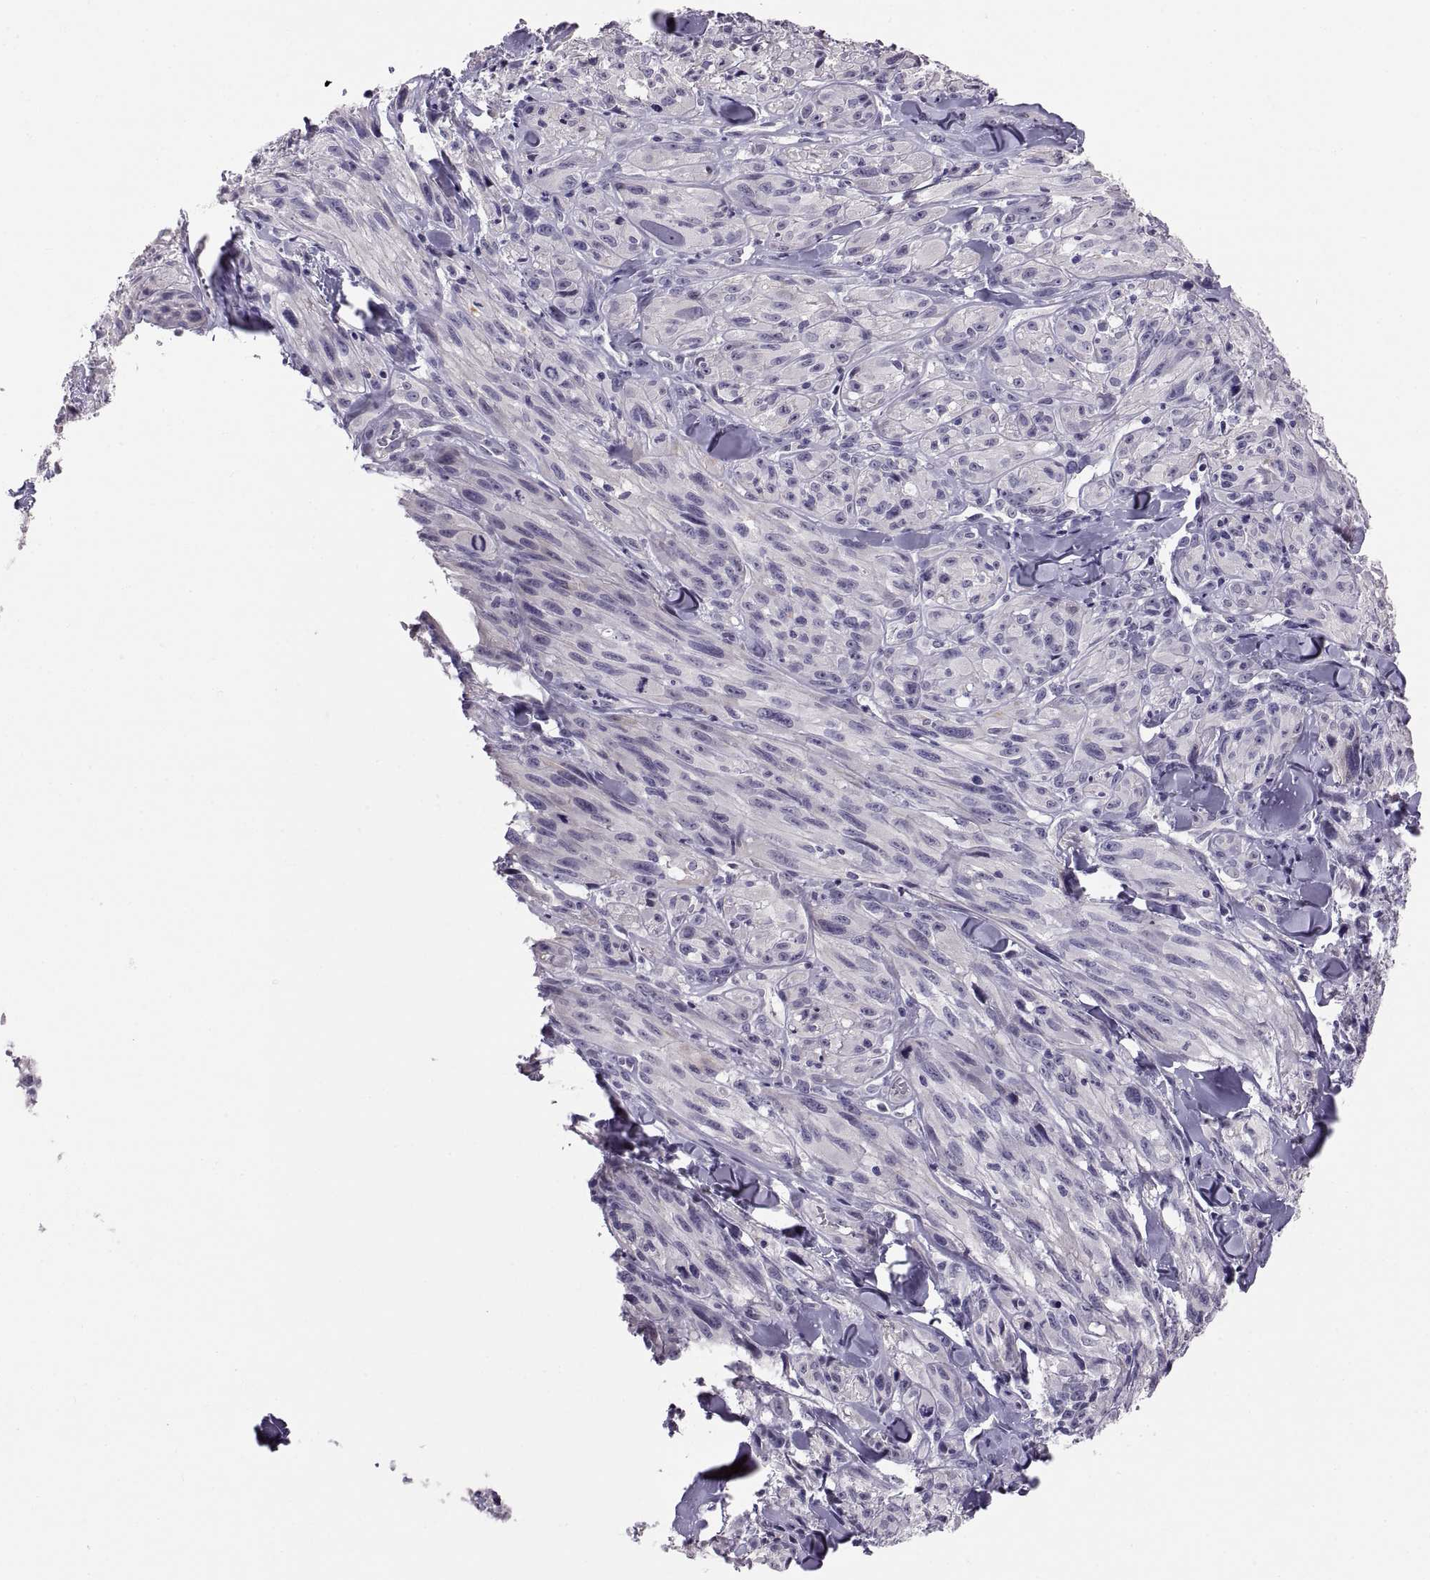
{"staining": {"intensity": "negative", "quantity": "none", "location": "none"}, "tissue": "melanoma", "cell_type": "Tumor cells", "image_type": "cancer", "snomed": [{"axis": "morphology", "description": "Malignant melanoma, NOS"}, {"axis": "topography", "description": "Skin"}], "caption": "This is an immunohistochemistry histopathology image of human melanoma. There is no staining in tumor cells.", "gene": "FAM170A", "patient": {"sex": "male", "age": 67}}